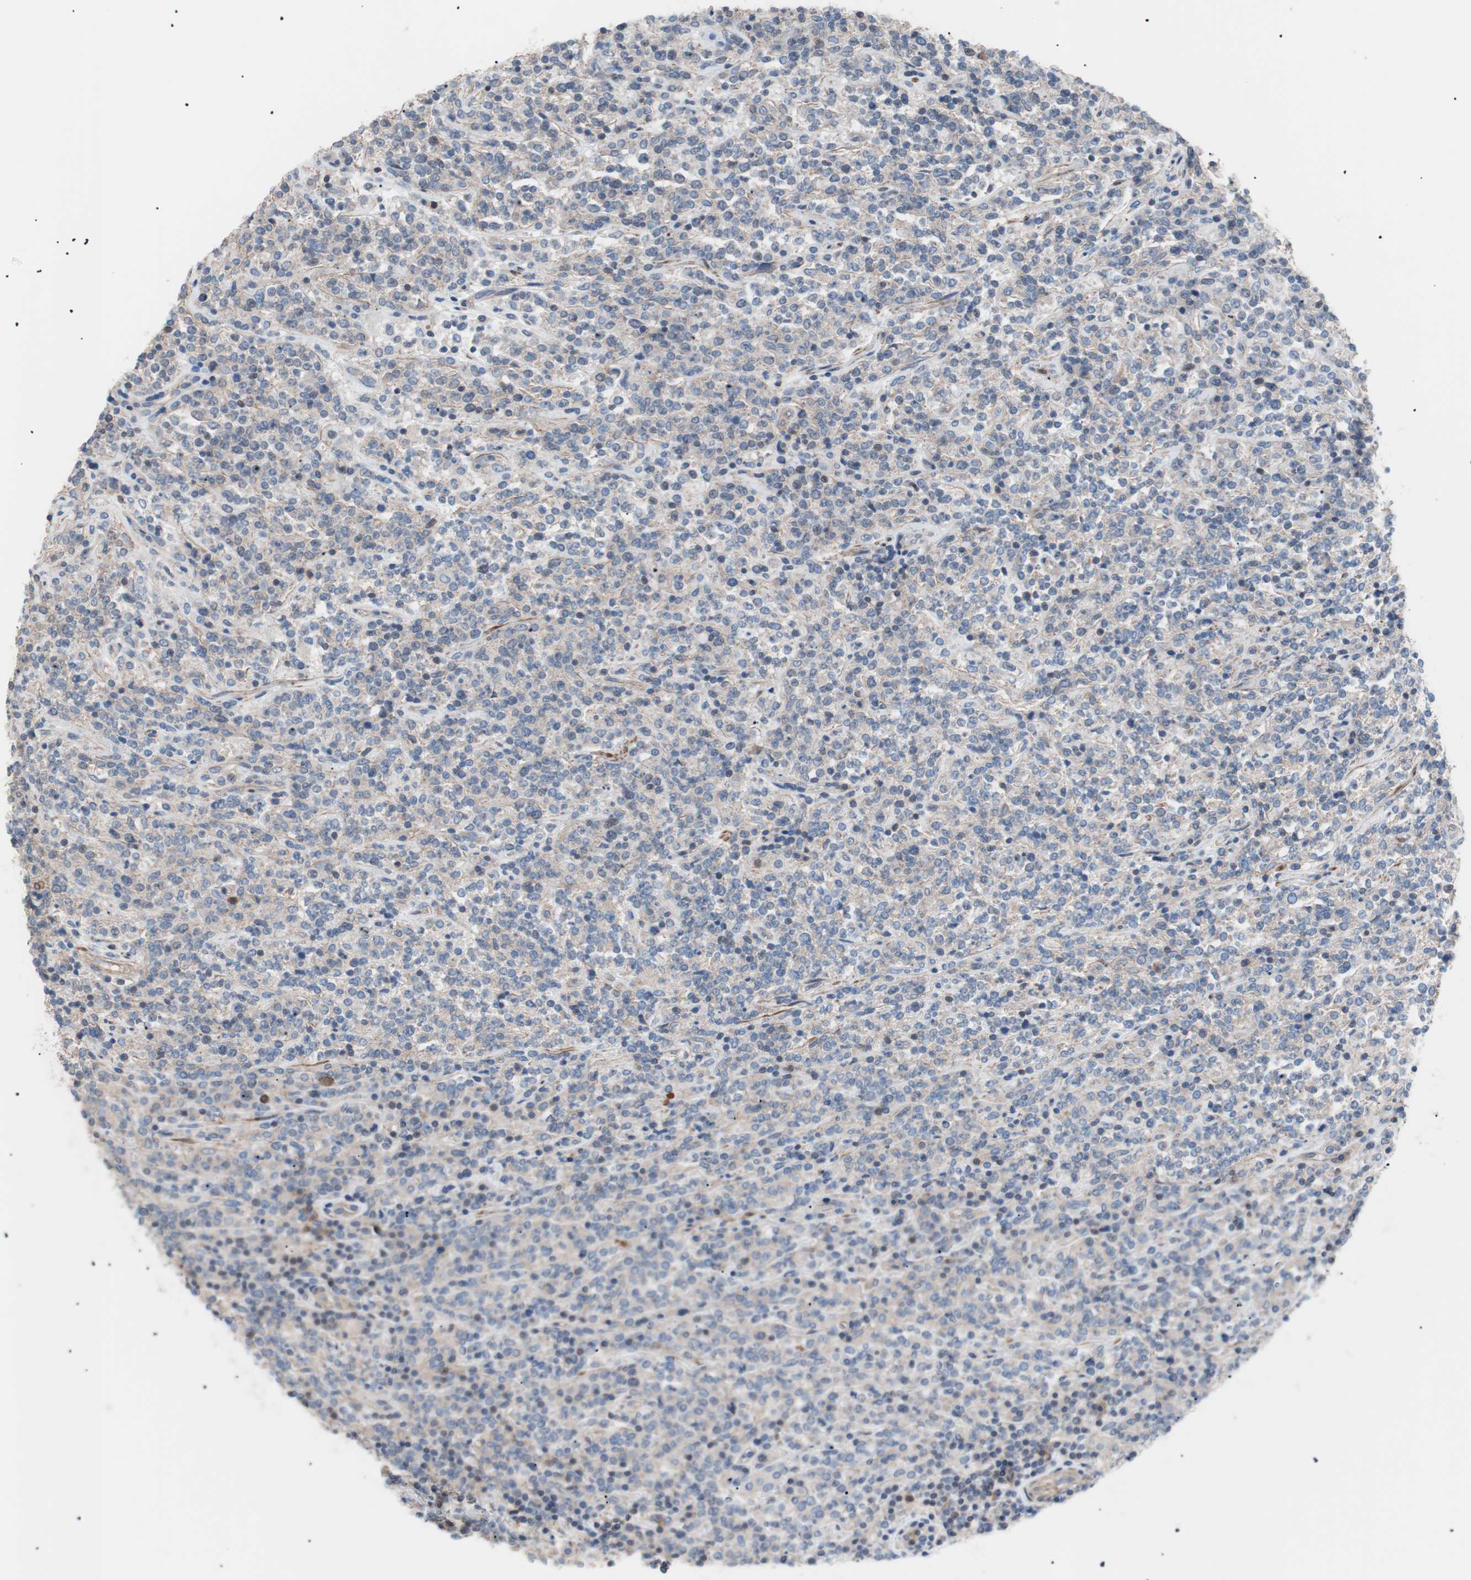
{"staining": {"intensity": "weak", "quantity": "25%-75%", "location": "cytoplasmic/membranous"}, "tissue": "lymphoma", "cell_type": "Tumor cells", "image_type": "cancer", "snomed": [{"axis": "morphology", "description": "Malignant lymphoma, non-Hodgkin's type, High grade"}, {"axis": "topography", "description": "Soft tissue"}], "caption": "Human malignant lymphoma, non-Hodgkin's type (high-grade) stained with a brown dye displays weak cytoplasmic/membranous positive staining in about 25%-75% of tumor cells.", "gene": "GPR160", "patient": {"sex": "male", "age": 18}}